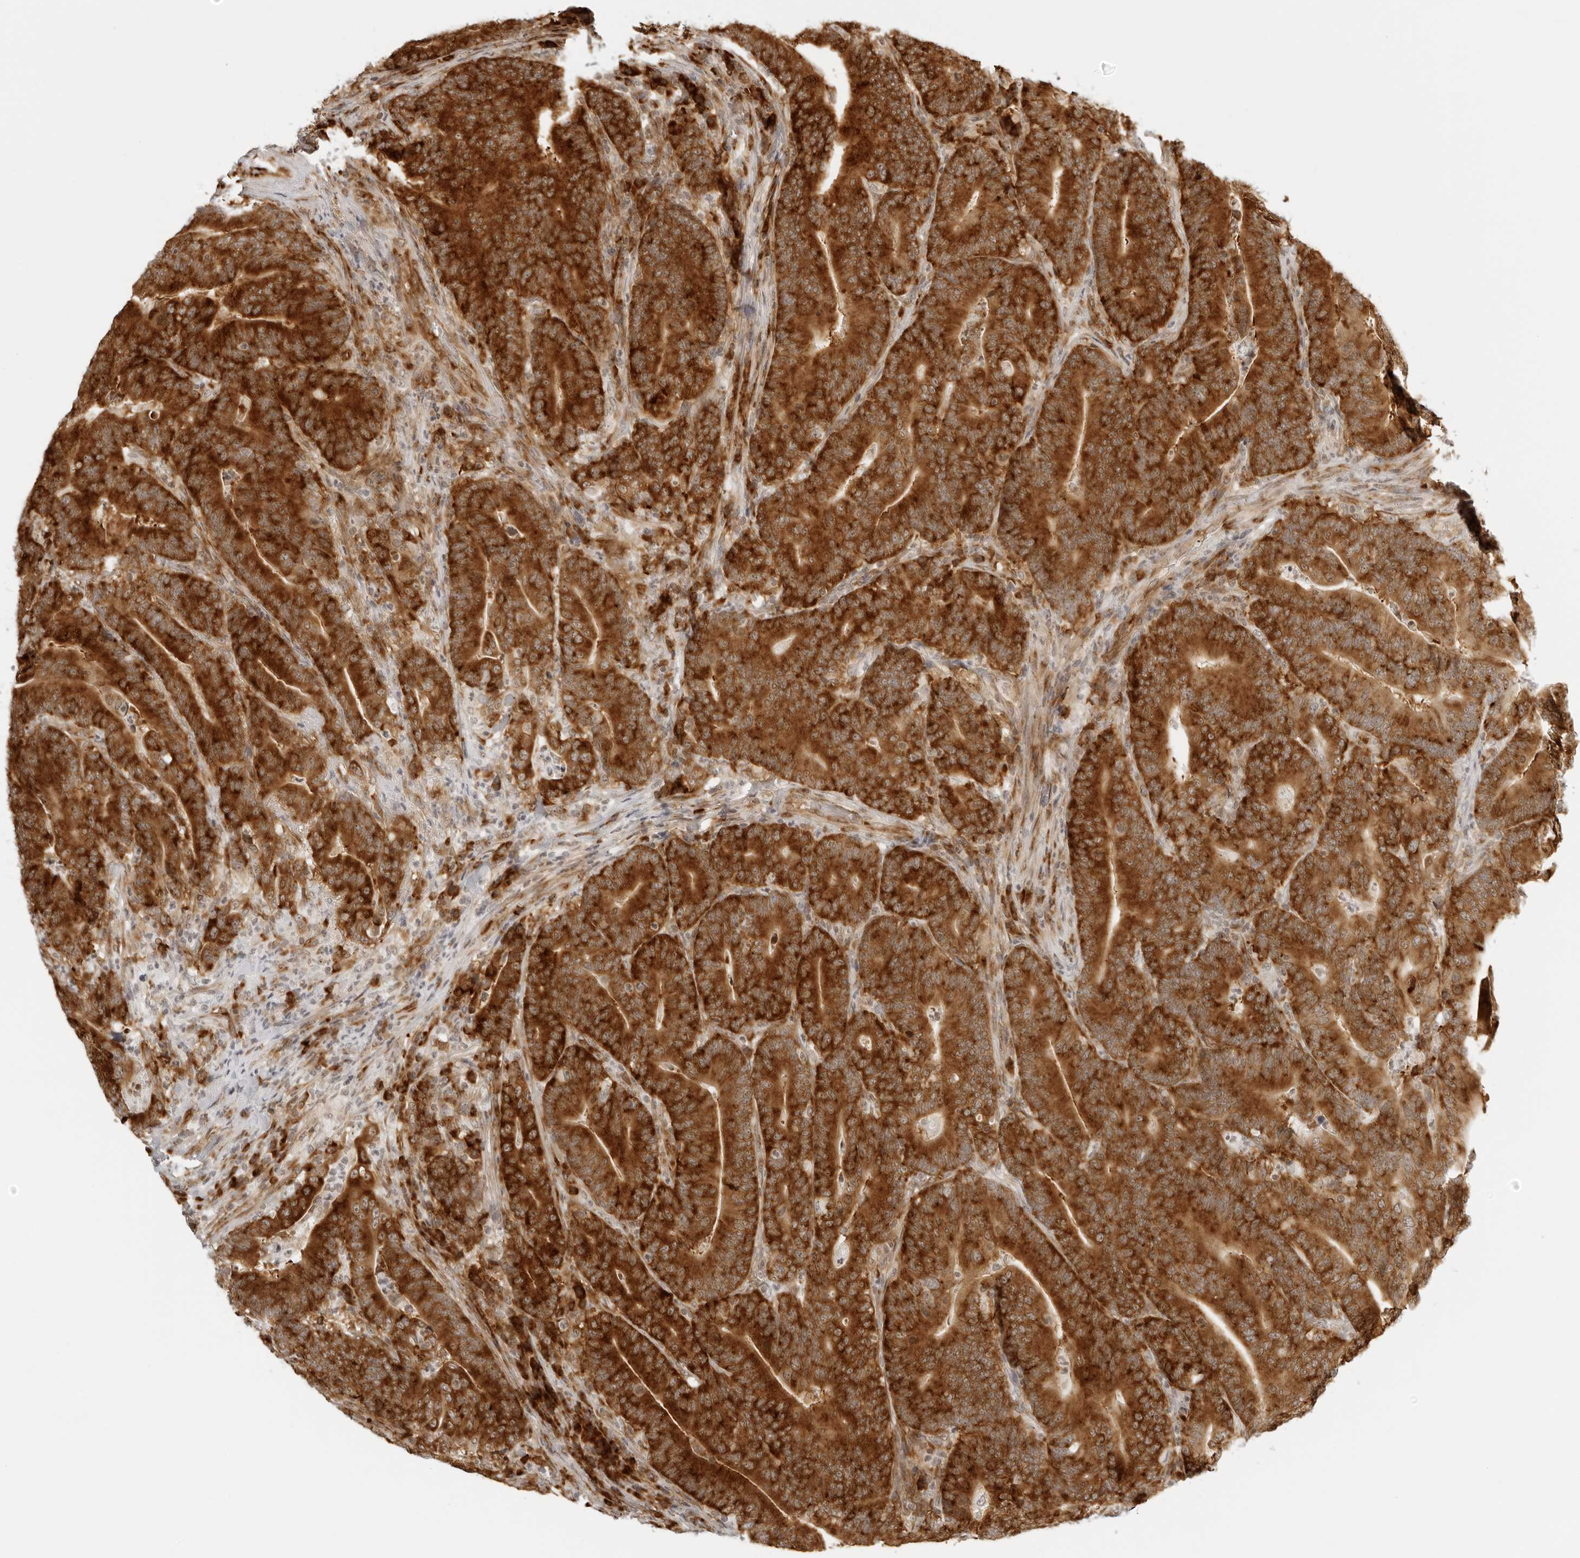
{"staining": {"intensity": "strong", "quantity": ">75%", "location": "cytoplasmic/membranous"}, "tissue": "colorectal cancer", "cell_type": "Tumor cells", "image_type": "cancer", "snomed": [{"axis": "morphology", "description": "Adenocarcinoma, NOS"}, {"axis": "topography", "description": "Colon"}], "caption": "This is a micrograph of IHC staining of colorectal cancer, which shows strong staining in the cytoplasmic/membranous of tumor cells.", "gene": "EIF4G1", "patient": {"sex": "female", "age": 66}}